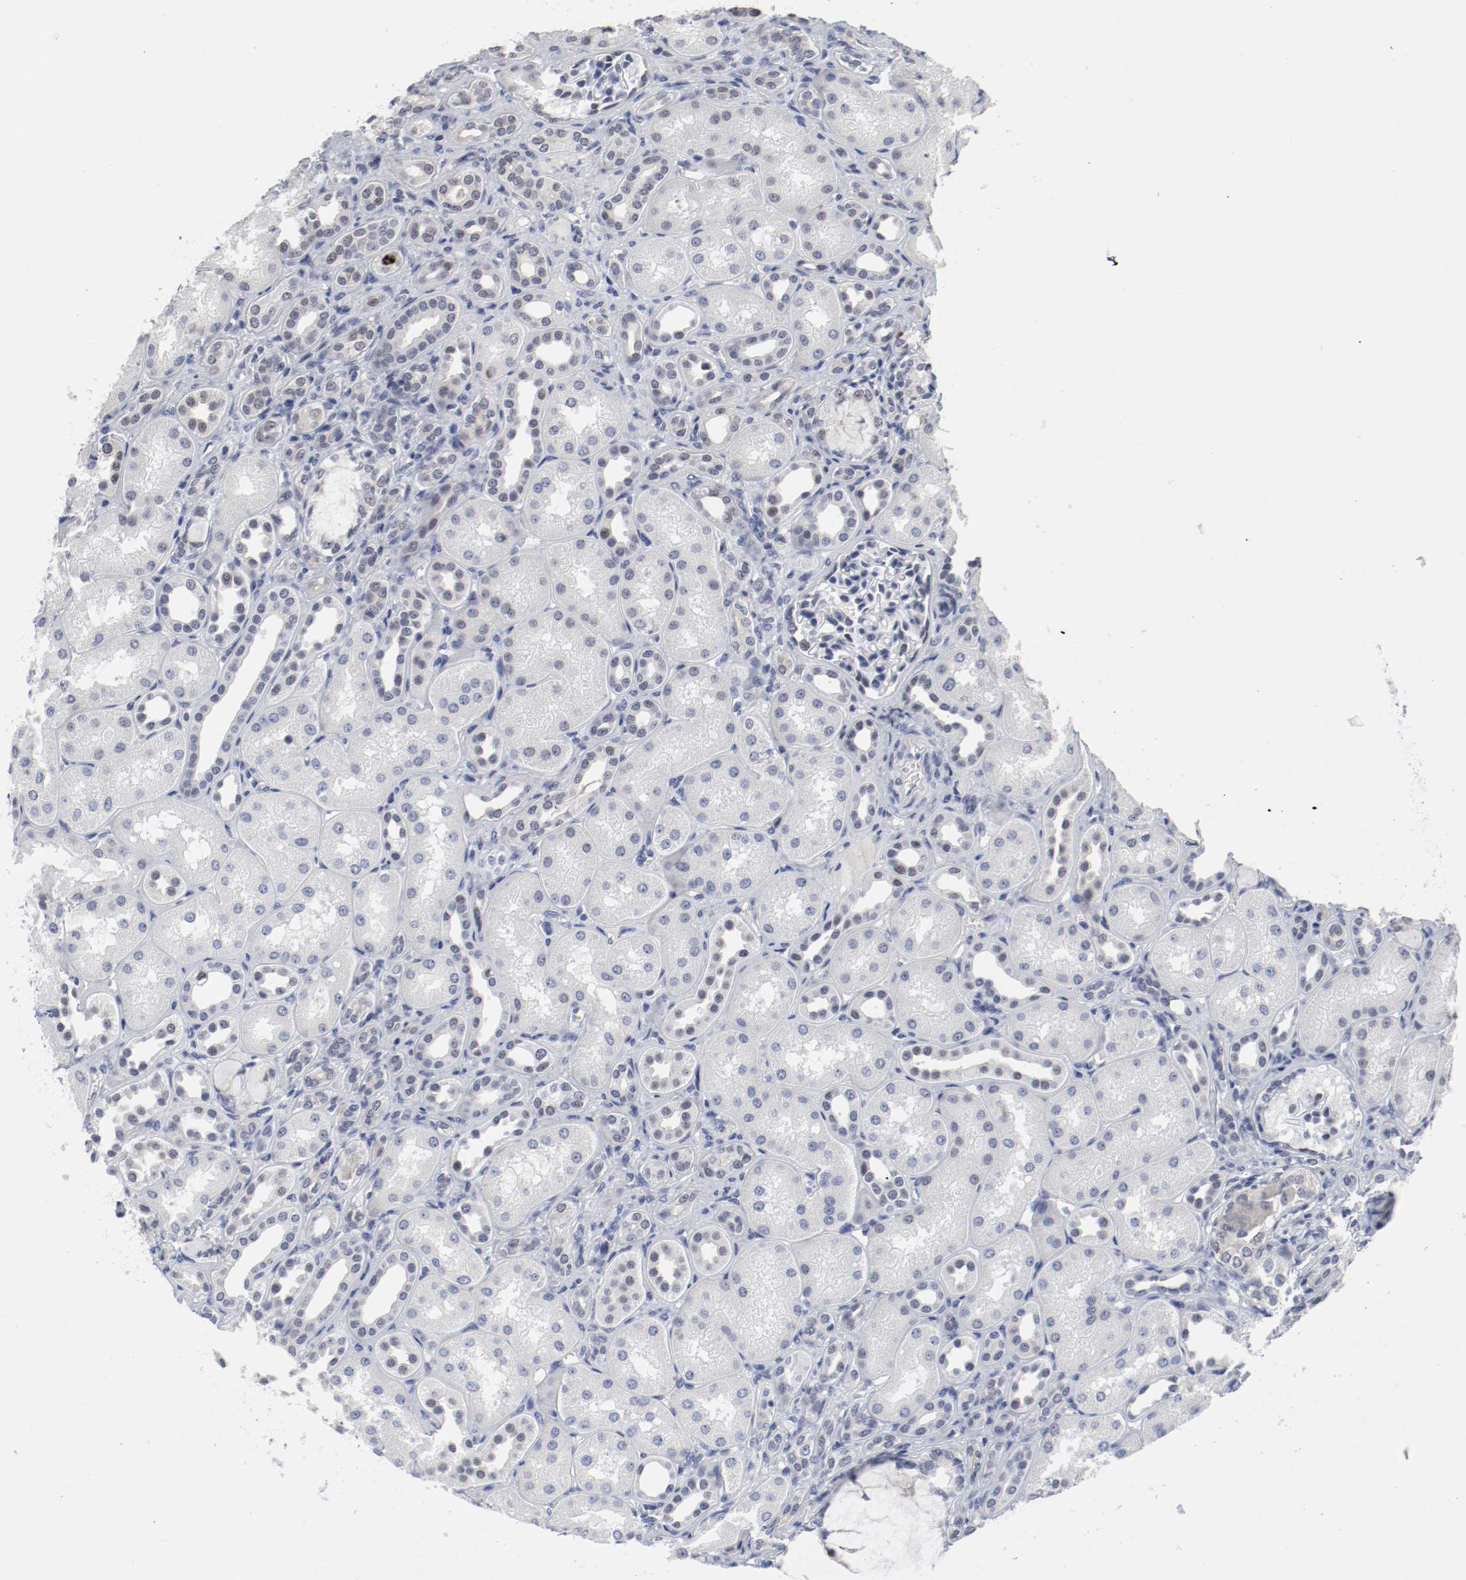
{"staining": {"intensity": "negative", "quantity": "none", "location": "none"}, "tissue": "kidney", "cell_type": "Cells in glomeruli", "image_type": "normal", "snomed": [{"axis": "morphology", "description": "Normal tissue, NOS"}, {"axis": "topography", "description": "Kidney"}], "caption": "A histopathology image of kidney stained for a protein demonstrates no brown staining in cells in glomeruli. (Brightfield microscopy of DAB (3,3'-diaminobenzidine) IHC at high magnification).", "gene": "ANKLE2", "patient": {"sex": "male", "age": 7}}